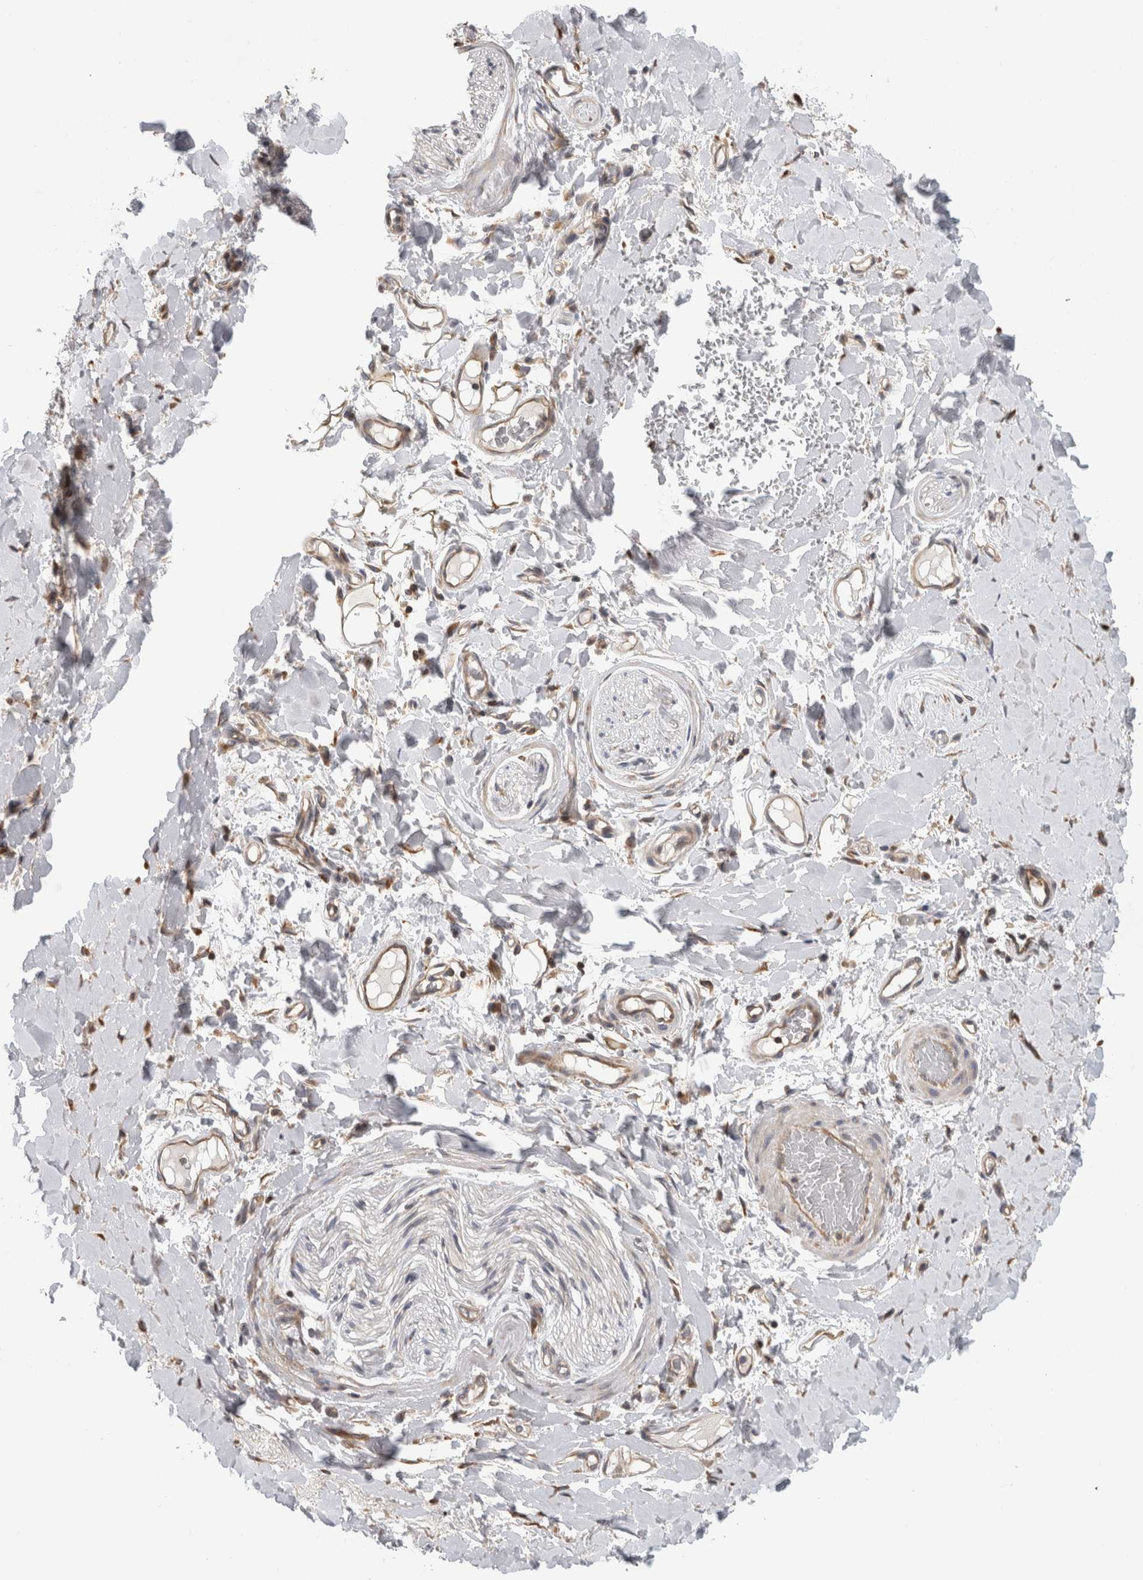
{"staining": {"intensity": "negative", "quantity": "none", "location": "none"}, "tissue": "adipose tissue", "cell_type": "Adipocytes", "image_type": "normal", "snomed": [{"axis": "morphology", "description": "Normal tissue, NOS"}, {"axis": "morphology", "description": "Adenocarcinoma, NOS"}, {"axis": "topography", "description": "Esophagus"}], "caption": "DAB (3,3'-diaminobenzidine) immunohistochemical staining of normal human adipose tissue displays no significant staining in adipocytes. (DAB IHC visualized using brightfield microscopy, high magnification).", "gene": "PARP6", "patient": {"sex": "male", "age": 62}}